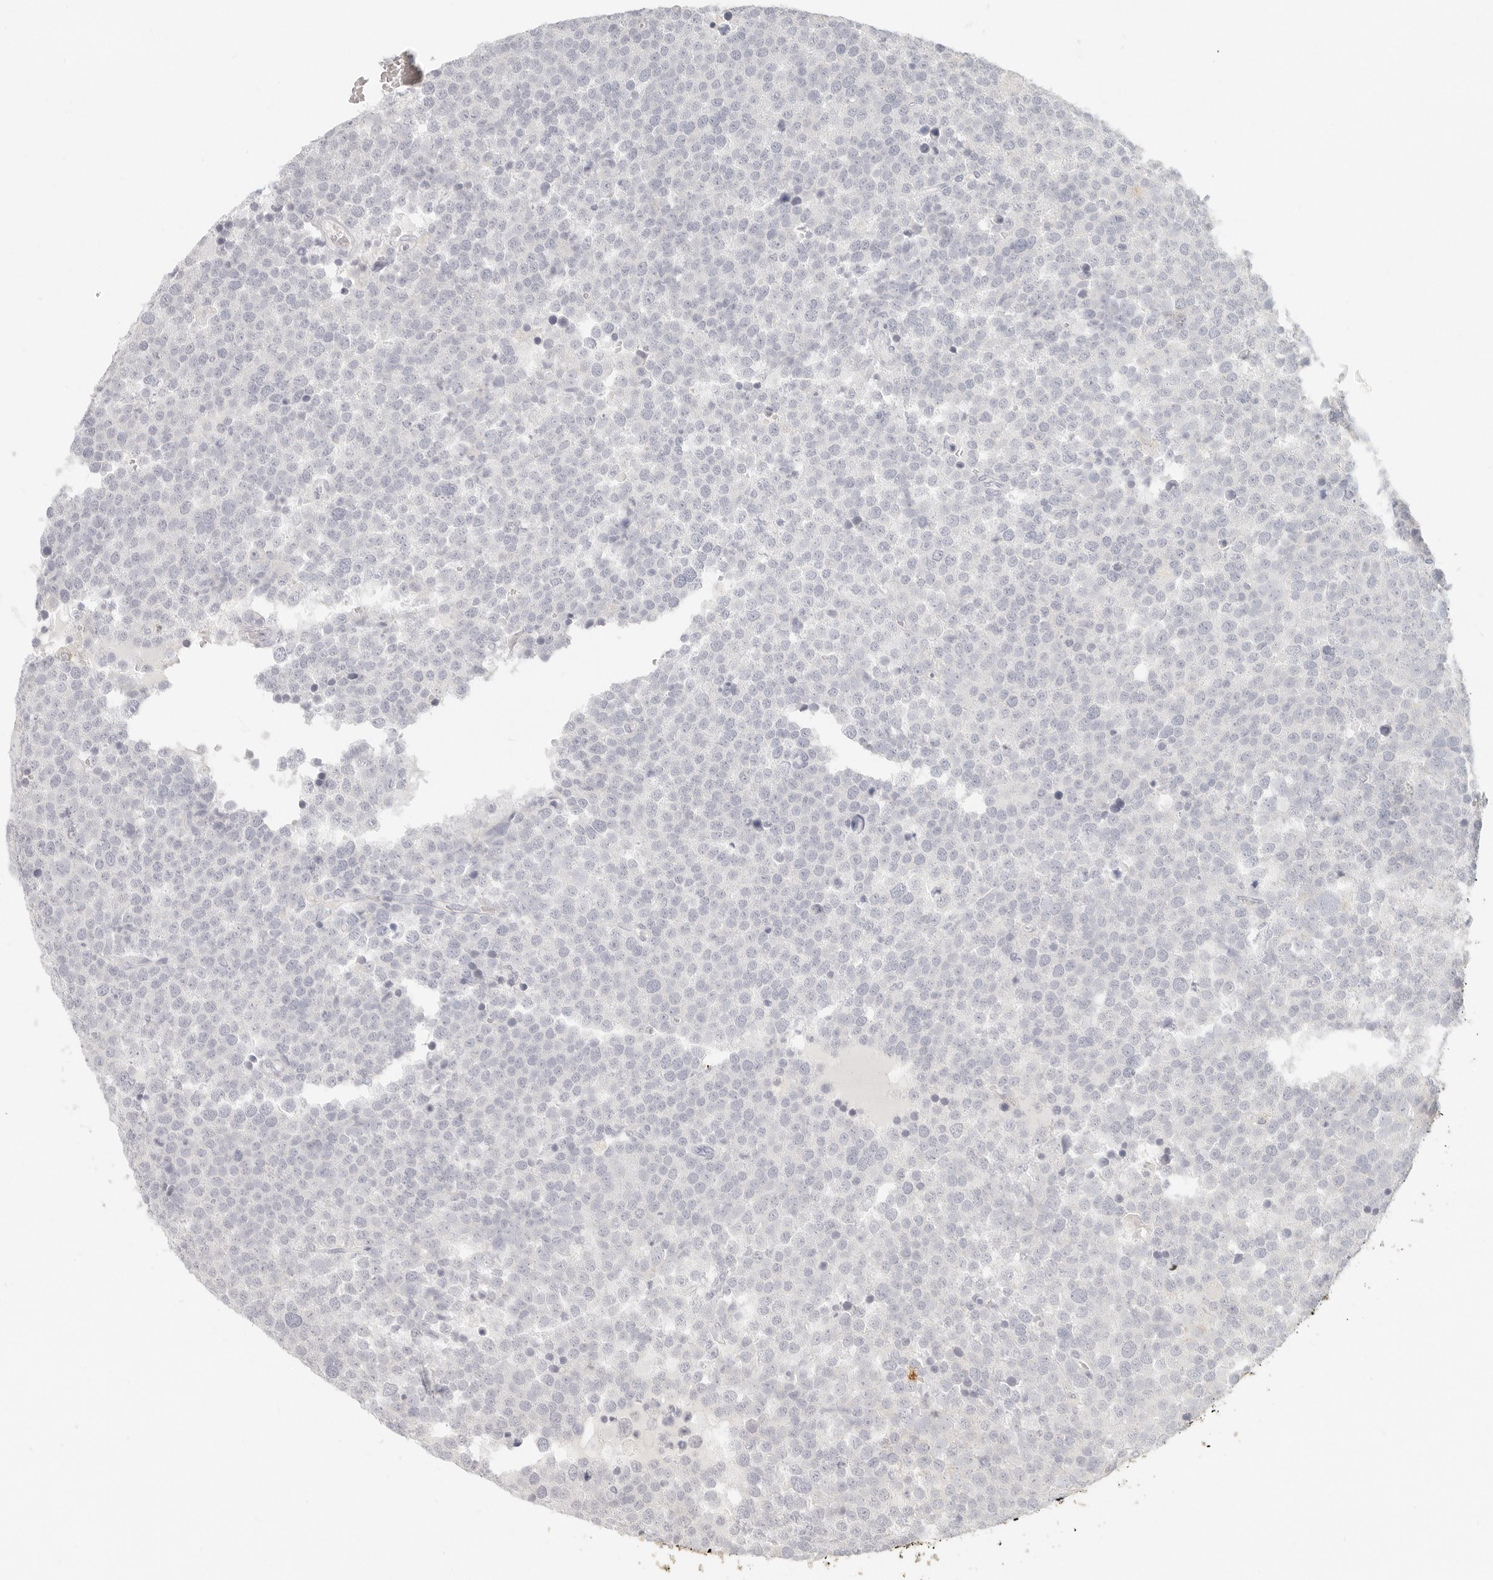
{"staining": {"intensity": "negative", "quantity": "none", "location": "none"}, "tissue": "testis cancer", "cell_type": "Tumor cells", "image_type": "cancer", "snomed": [{"axis": "morphology", "description": "Seminoma, NOS"}, {"axis": "topography", "description": "Testis"}], "caption": "High power microscopy photomicrograph of an immunohistochemistry histopathology image of testis cancer, revealing no significant expression in tumor cells.", "gene": "EPCAM", "patient": {"sex": "male", "age": 71}}